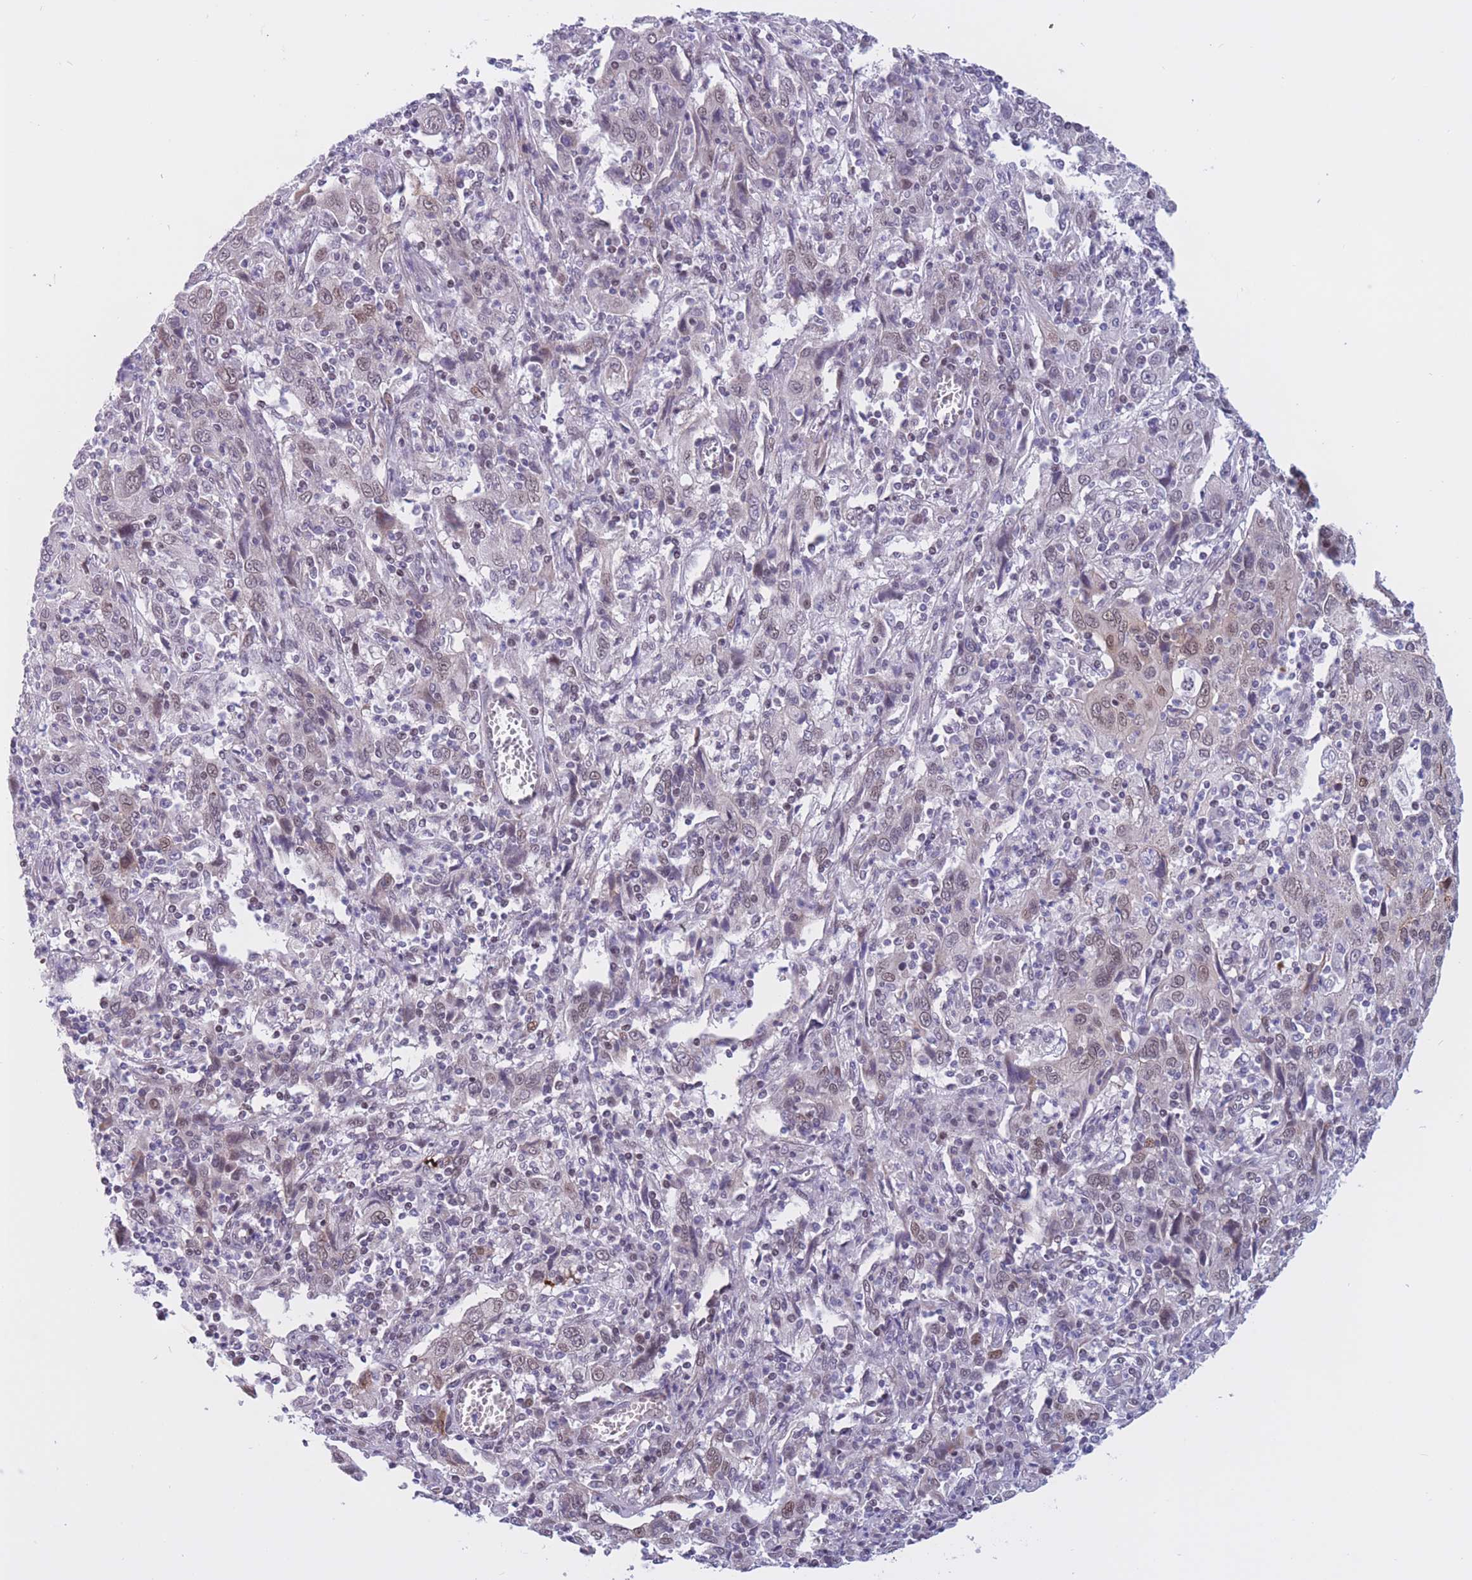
{"staining": {"intensity": "negative", "quantity": "none", "location": "none"}, "tissue": "cervical cancer", "cell_type": "Tumor cells", "image_type": "cancer", "snomed": [{"axis": "morphology", "description": "Squamous cell carcinoma, NOS"}, {"axis": "topography", "description": "Cervix"}], "caption": "This is an immunohistochemistry histopathology image of human cervical squamous cell carcinoma. There is no staining in tumor cells.", "gene": "BCL9L", "patient": {"sex": "female", "age": 46}}